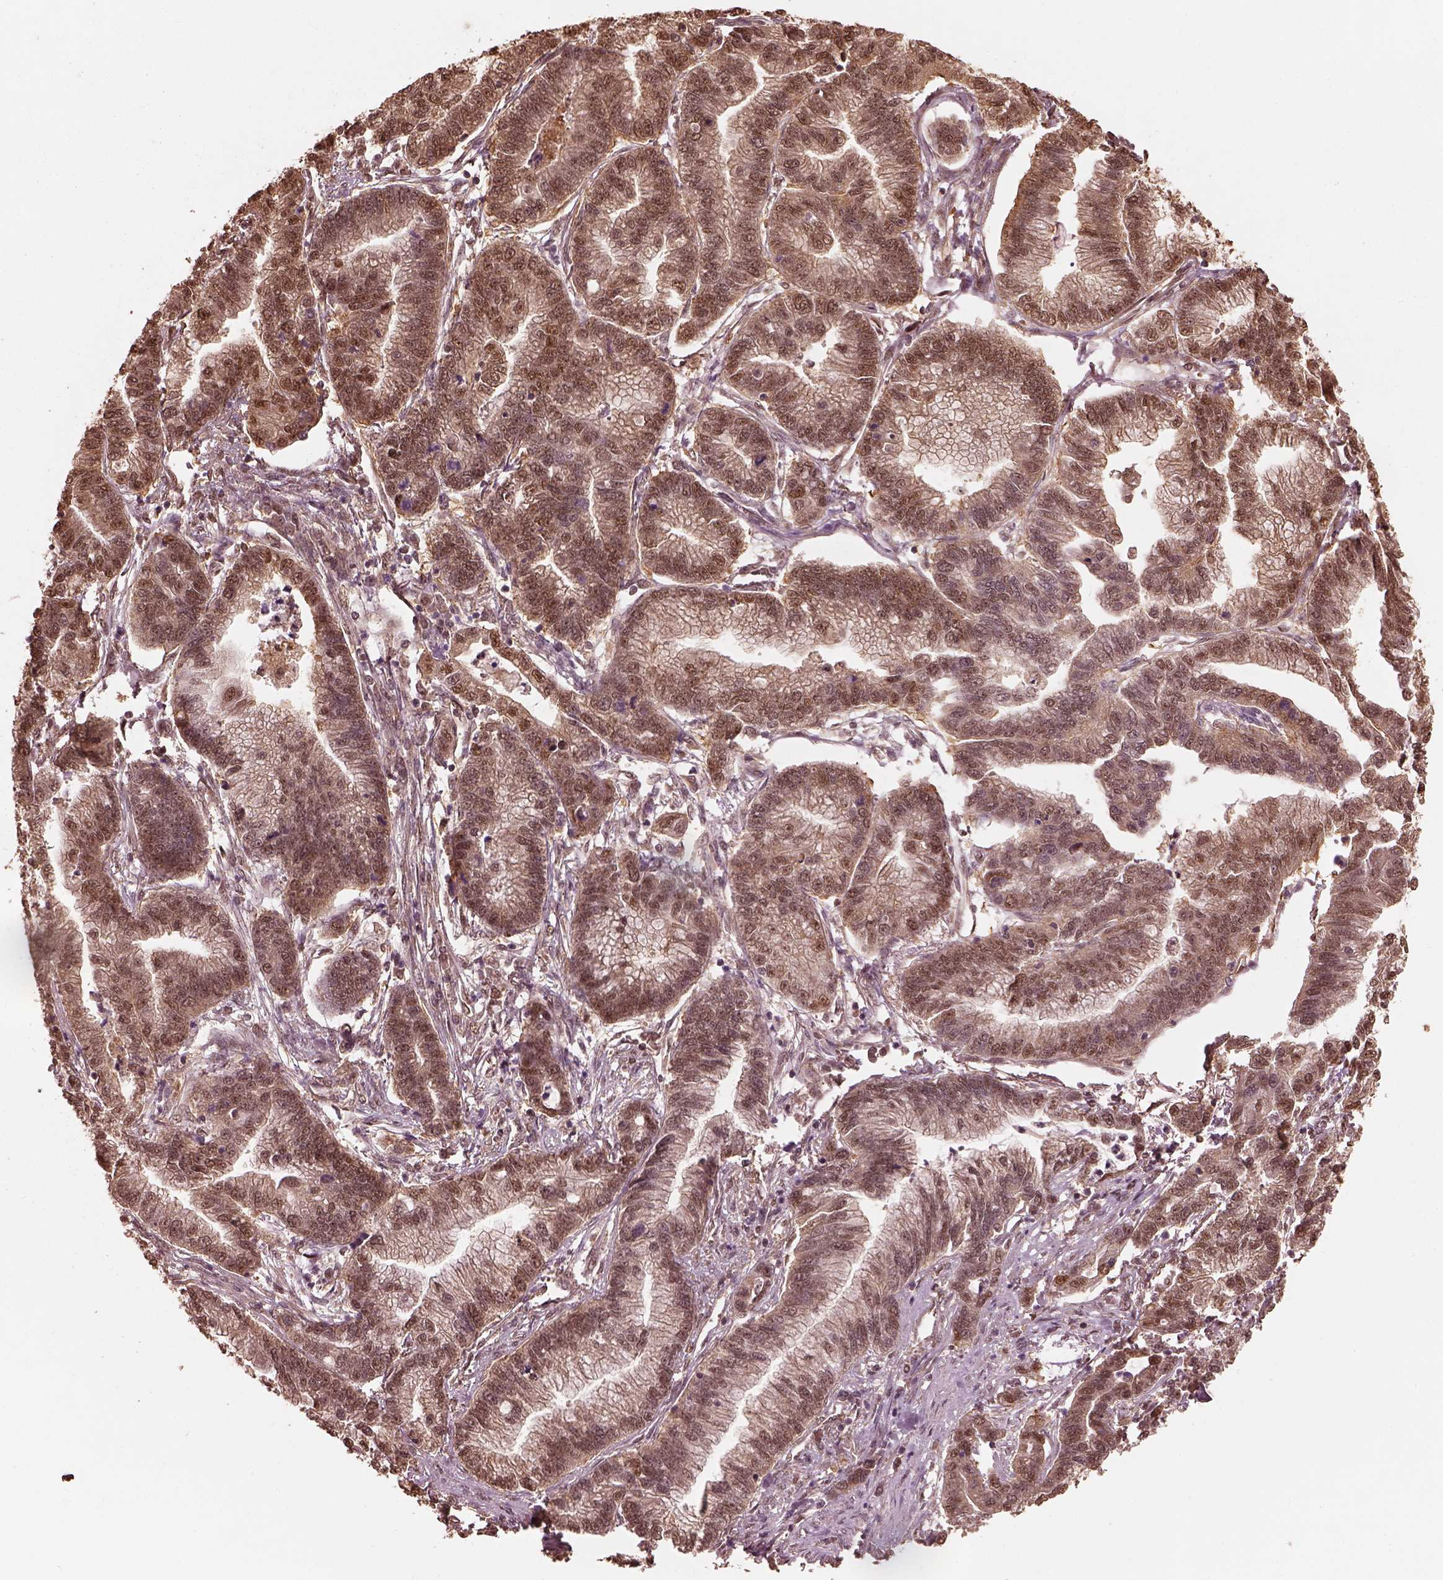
{"staining": {"intensity": "moderate", "quantity": "25%-75%", "location": "cytoplasmic/membranous,nuclear"}, "tissue": "stomach cancer", "cell_type": "Tumor cells", "image_type": "cancer", "snomed": [{"axis": "morphology", "description": "Adenocarcinoma, NOS"}, {"axis": "topography", "description": "Stomach"}], "caption": "About 25%-75% of tumor cells in stomach adenocarcinoma demonstrate moderate cytoplasmic/membranous and nuclear protein staining as visualized by brown immunohistochemical staining.", "gene": "PSMC5", "patient": {"sex": "male", "age": 83}}